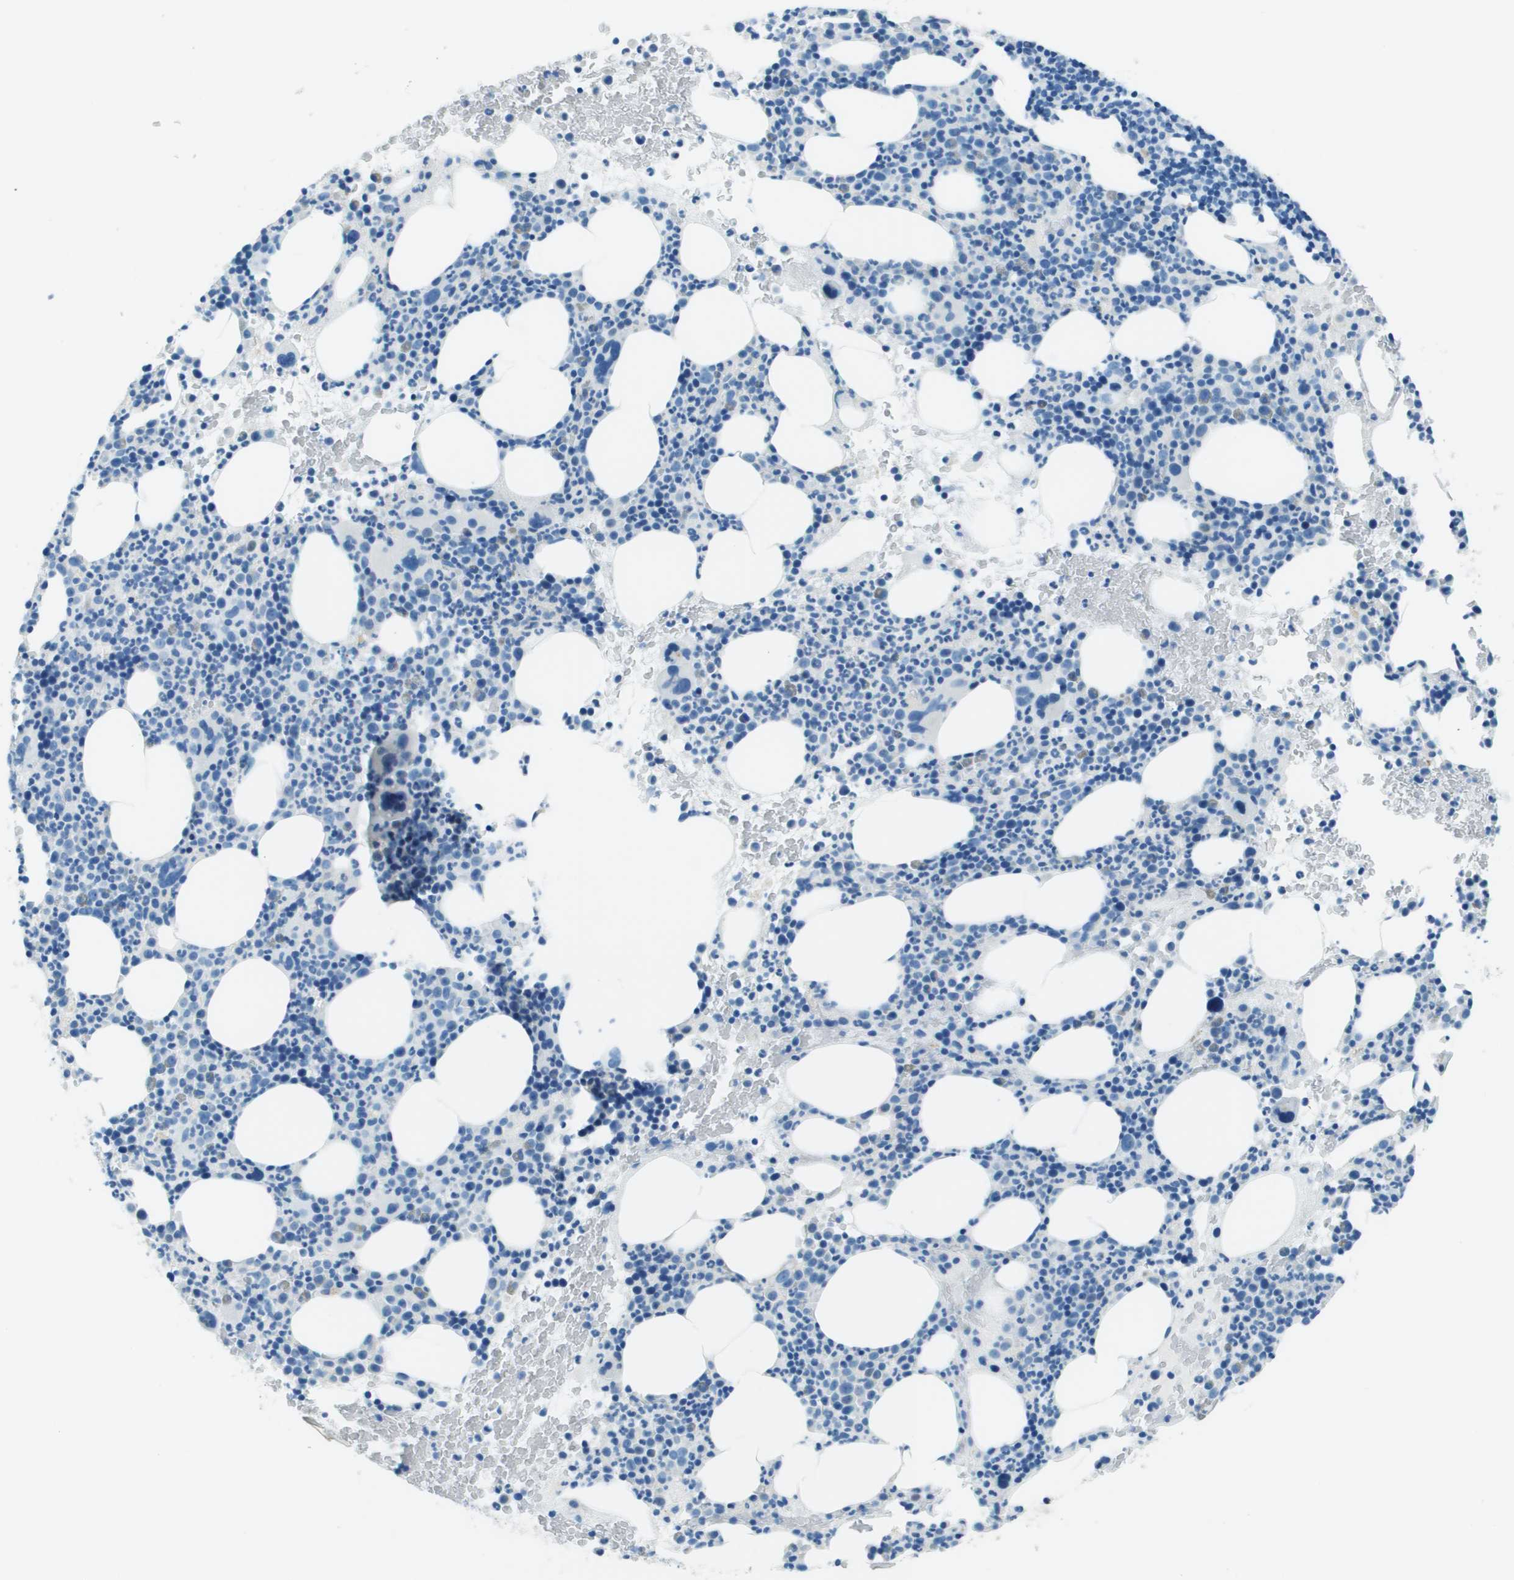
{"staining": {"intensity": "negative", "quantity": "none", "location": "none"}, "tissue": "bone marrow", "cell_type": "Hematopoietic cells", "image_type": "normal", "snomed": [{"axis": "morphology", "description": "Normal tissue, NOS"}, {"axis": "morphology", "description": "Inflammation, NOS"}, {"axis": "topography", "description": "Bone marrow"}], "caption": "Hematopoietic cells are negative for protein expression in benign human bone marrow. (DAB (3,3'-diaminobenzidine) immunohistochemistry with hematoxylin counter stain).", "gene": "SLC16A10", "patient": {"sex": "male", "age": 73}}